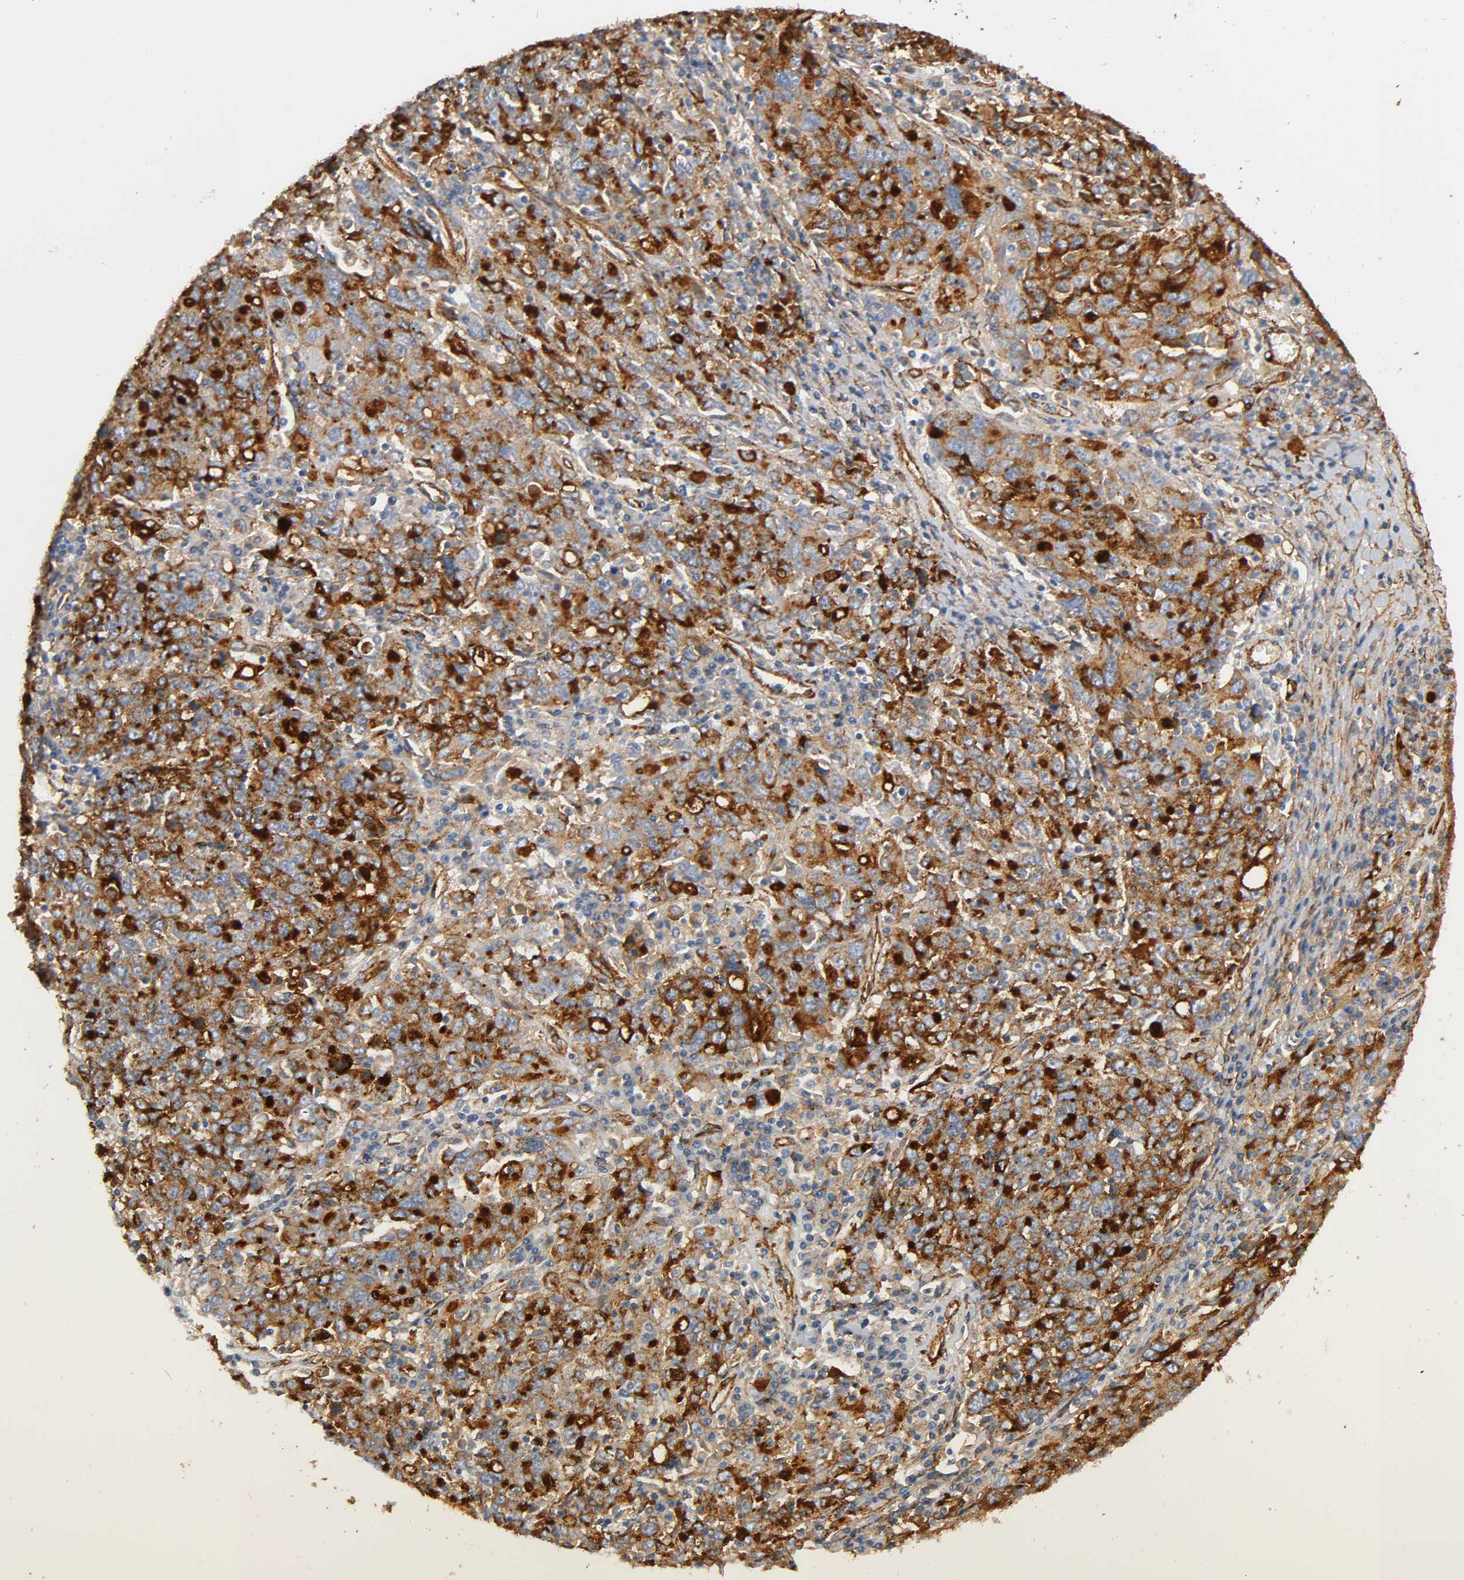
{"staining": {"intensity": "strong", "quantity": ">75%", "location": "cytoplasmic/membranous"}, "tissue": "ovarian cancer", "cell_type": "Tumor cells", "image_type": "cancer", "snomed": [{"axis": "morphology", "description": "Carcinoma, endometroid"}, {"axis": "topography", "description": "Ovary"}], "caption": "IHC photomicrograph of ovarian cancer (endometroid carcinoma) stained for a protein (brown), which shows high levels of strong cytoplasmic/membranous expression in about >75% of tumor cells.", "gene": "IFITM3", "patient": {"sex": "female", "age": 62}}